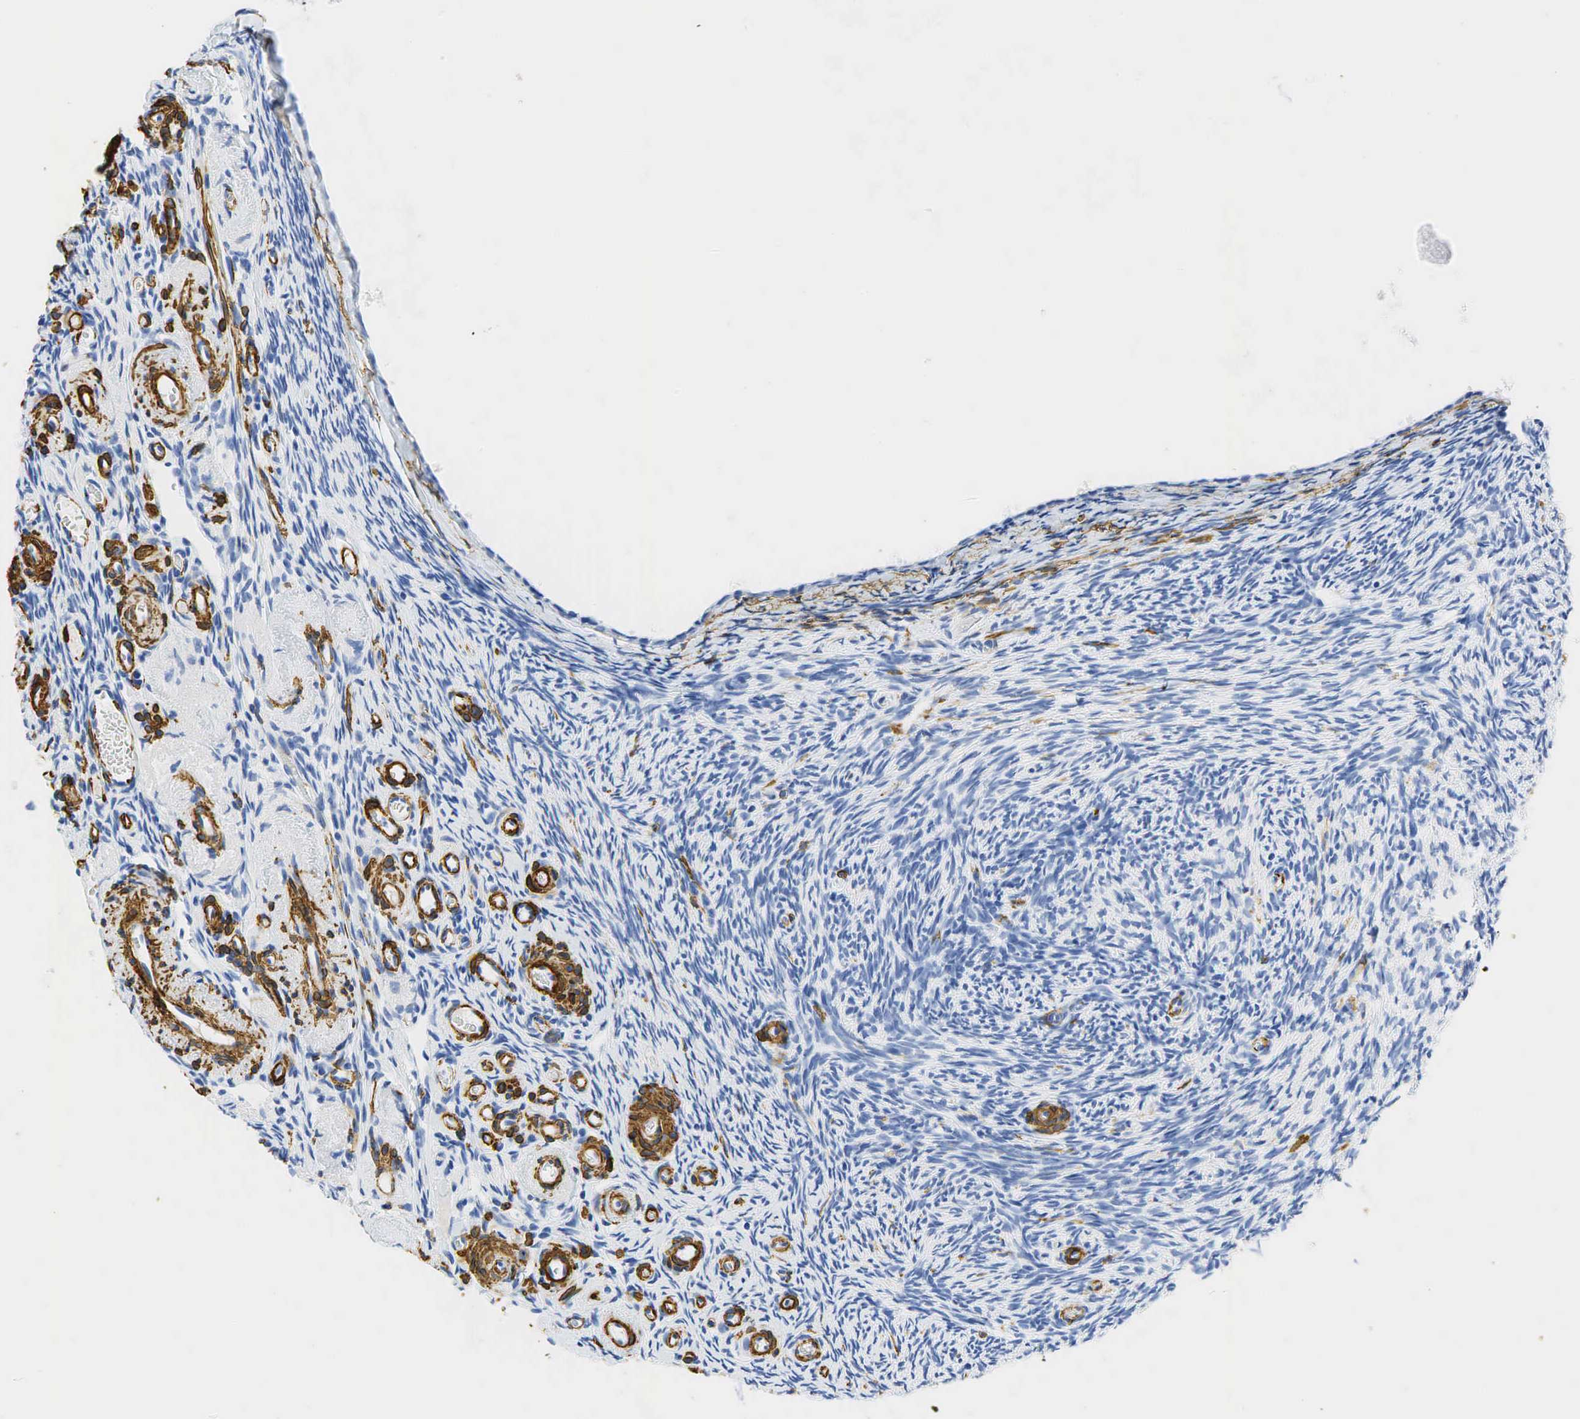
{"staining": {"intensity": "negative", "quantity": "none", "location": "none"}, "tissue": "ovary", "cell_type": "Follicle cells", "image_type": "normal", "snomed": [{"axis": "morphology", "description": "Normal tissue, NOS"}, {"axis": "topography", "description": "Ovary"}], "caption": "DAB (3,3'-diaminobenzidine) immunohistochemical staining of unremarkable ovary exhibits no significant expression in follicle cells. The staining is performed using DAB (3,3'-diaminobenzidine) brown chromogen with nuclei counter-stained in using hematoxylin.", "gene": "ACTA1", "patient": {"sex": "female", "age": 78}}